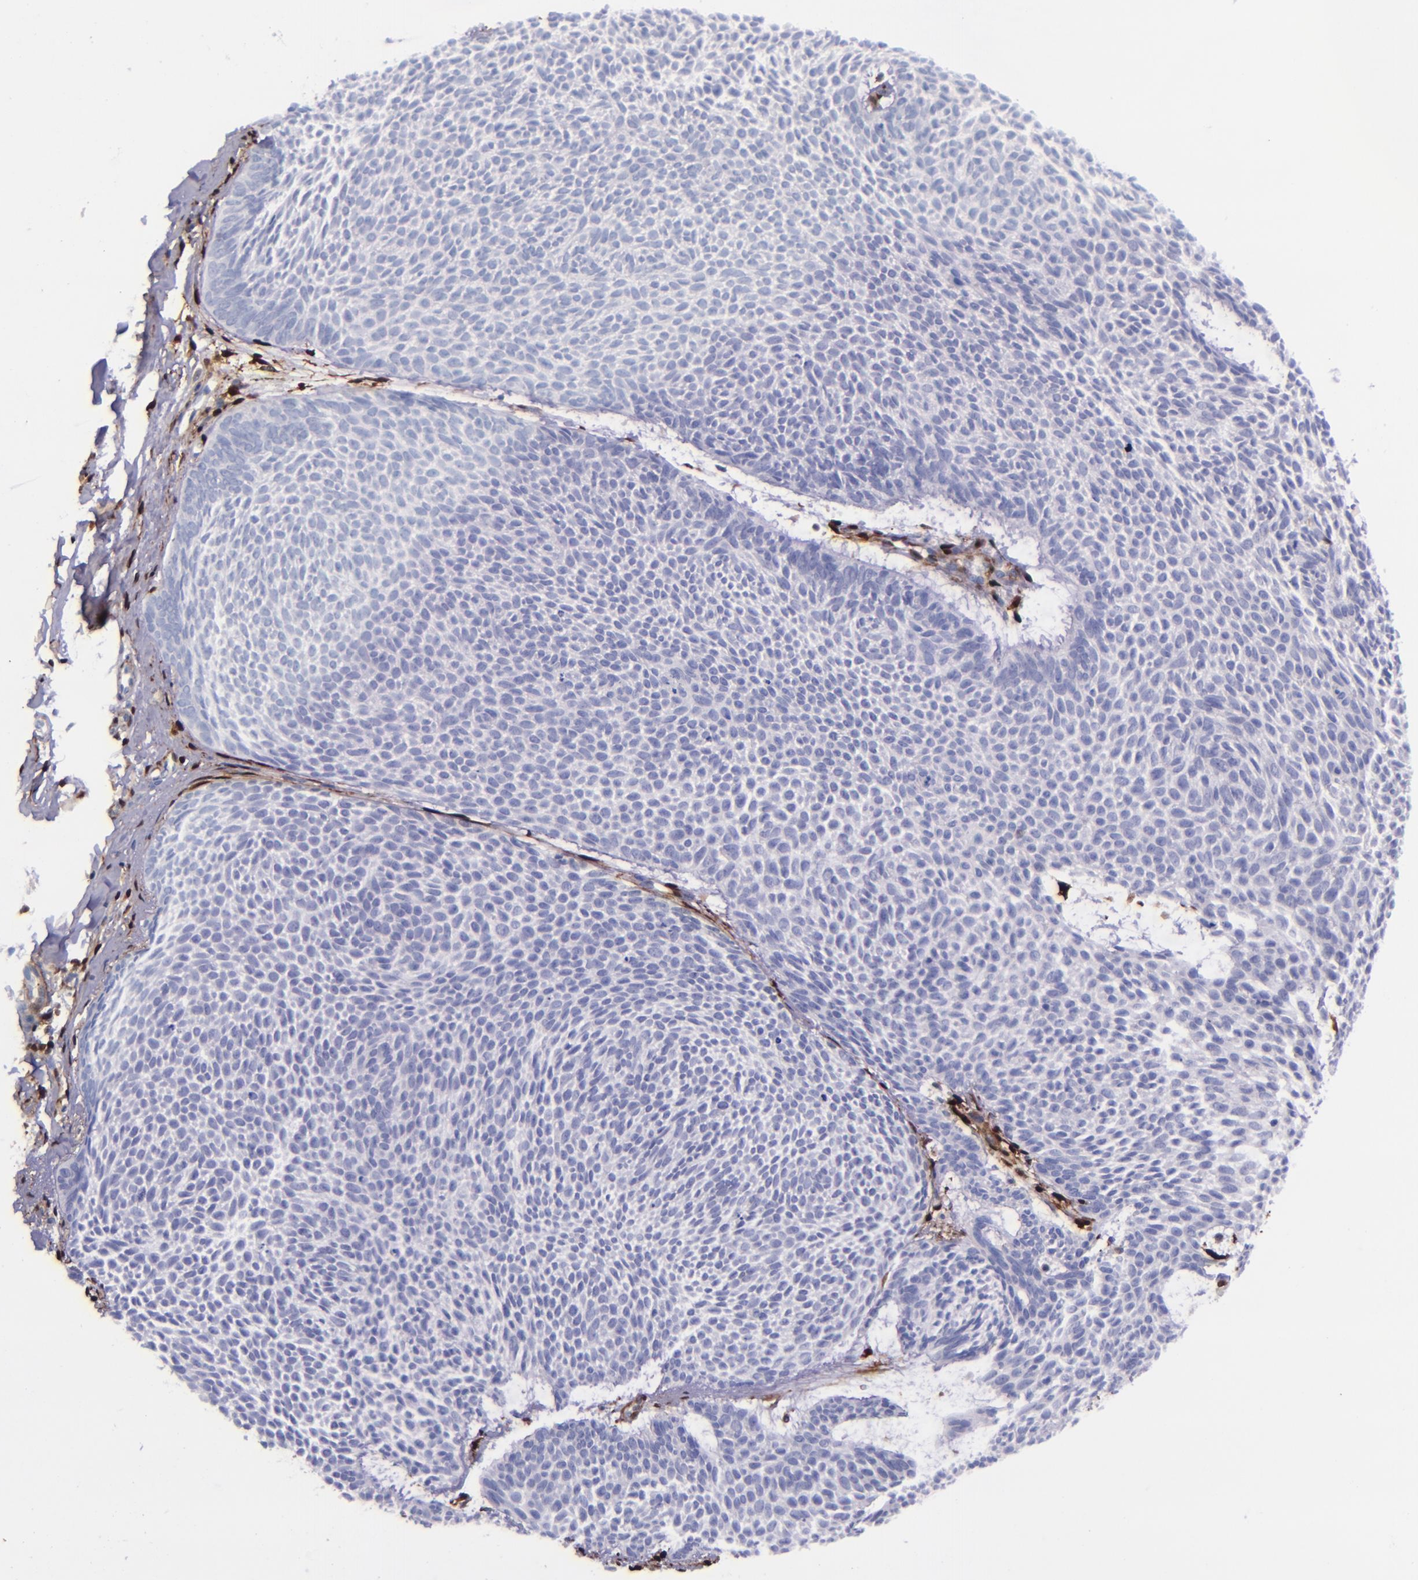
{"staining": {"intensity": "negative", "quantity": "none", "location": "none"}, "tissue": "skin cancer", "cell_type": "Tumor cells", "image_type": "cancer", "snomed": [{"axis": "morphology", "description": "Basal cell carcinoma"}, {"axis": "topography", "description": "Skin"}], "caption": "Image shows no protein staining in tumor cells of skin cancer tissue.", "gene": "LGALS1", "patient": {"sex": "male", "age": 84}}